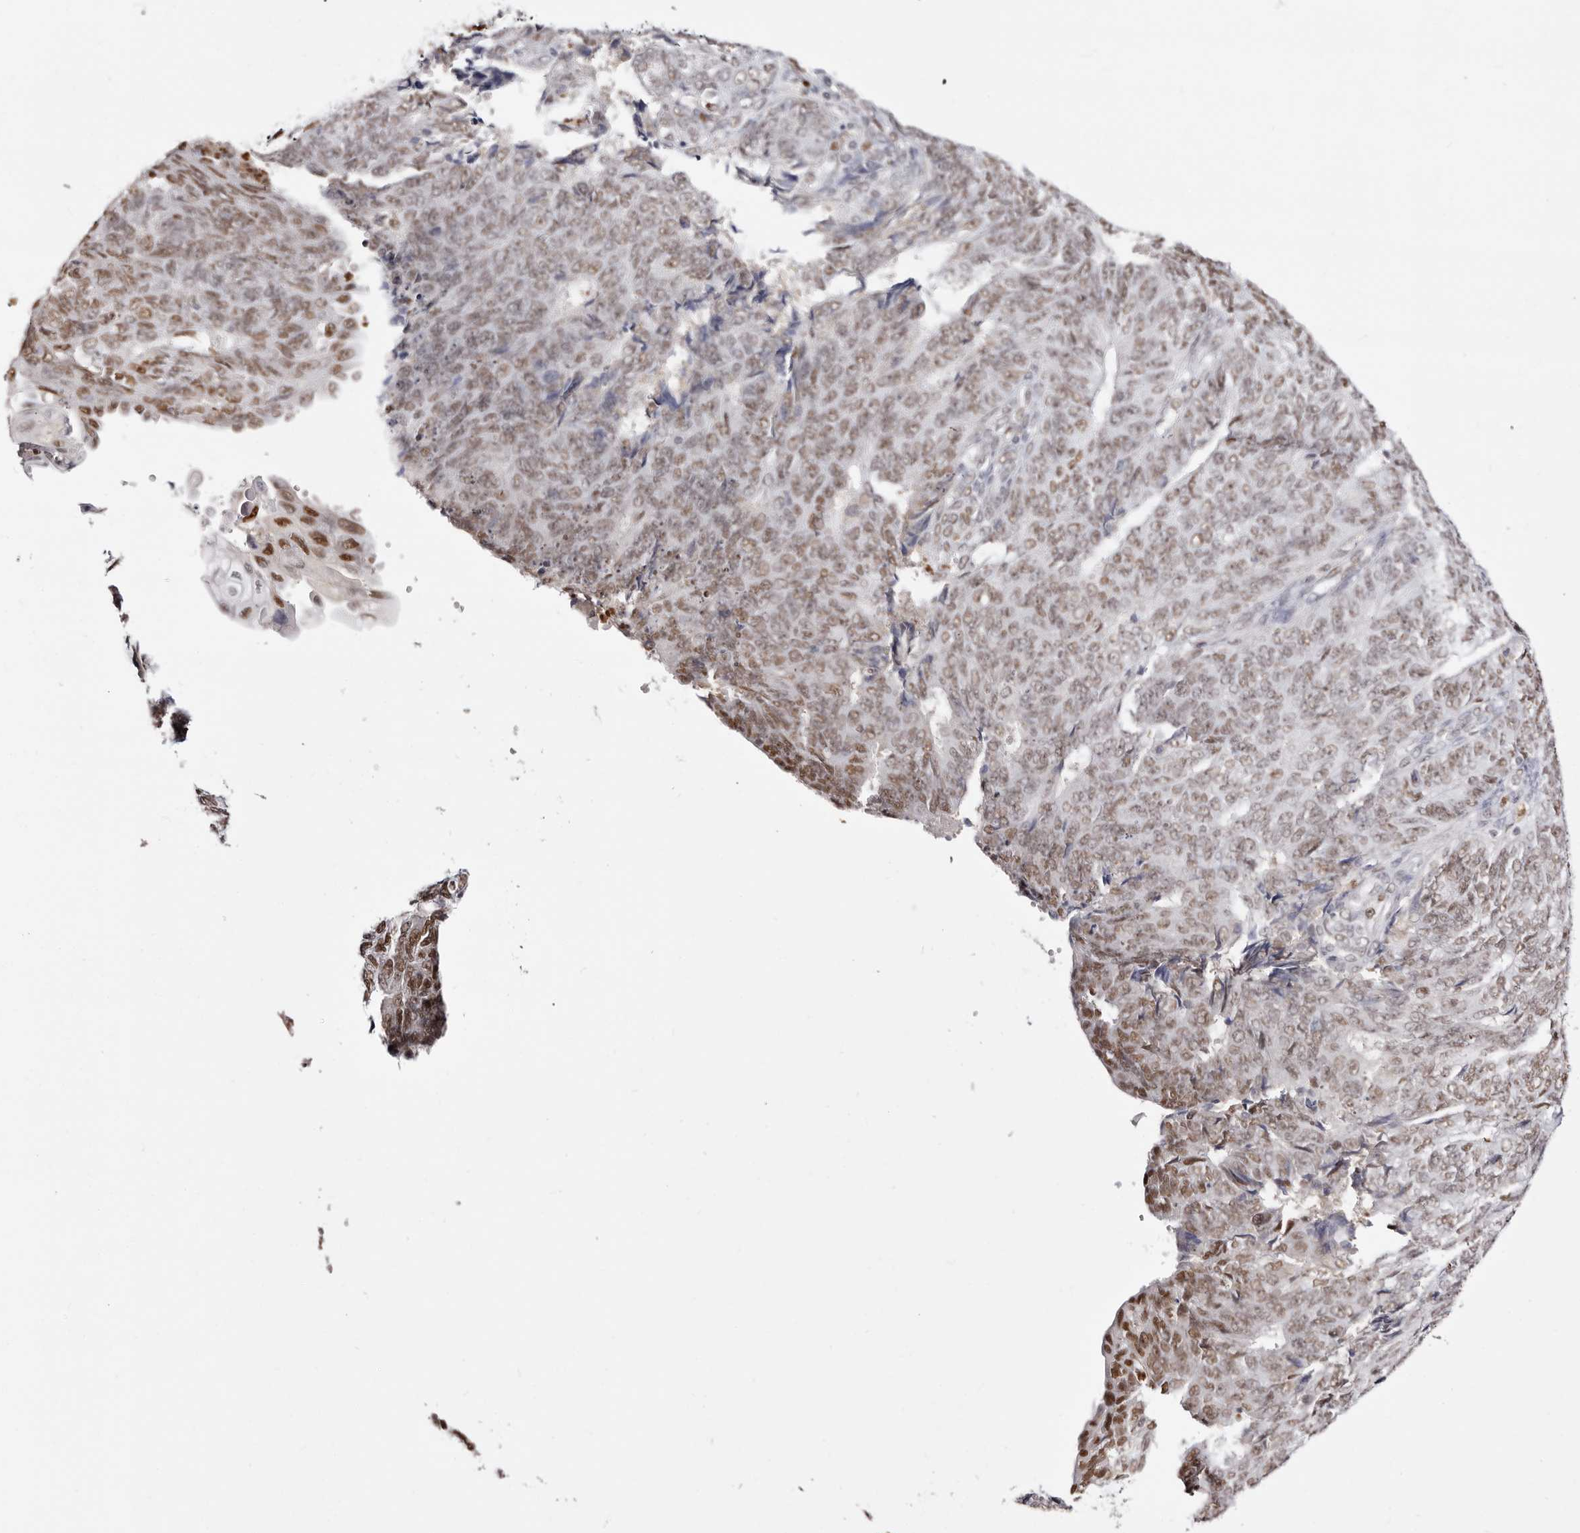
{"staining": {"intensity": "moderate", "quantity": ">75%", "location": "nuclear"}, "tissue": "endometrial cancer", "cell_type": "Tumor cells", "image_type": "cancer", "snomed": [{"axis": "morphology", "description": "Adenocarcinoma, NOS"}, {"axis": "topography", "description": "Endometrium"}], "caption": "About >75% of tumor cells in endometrial cancer display moderate nuclear protein positivity as visualized by brown immunohistochemical staining.", "gene": "TKT", "patient": {"sex": "female", "age": 32}}